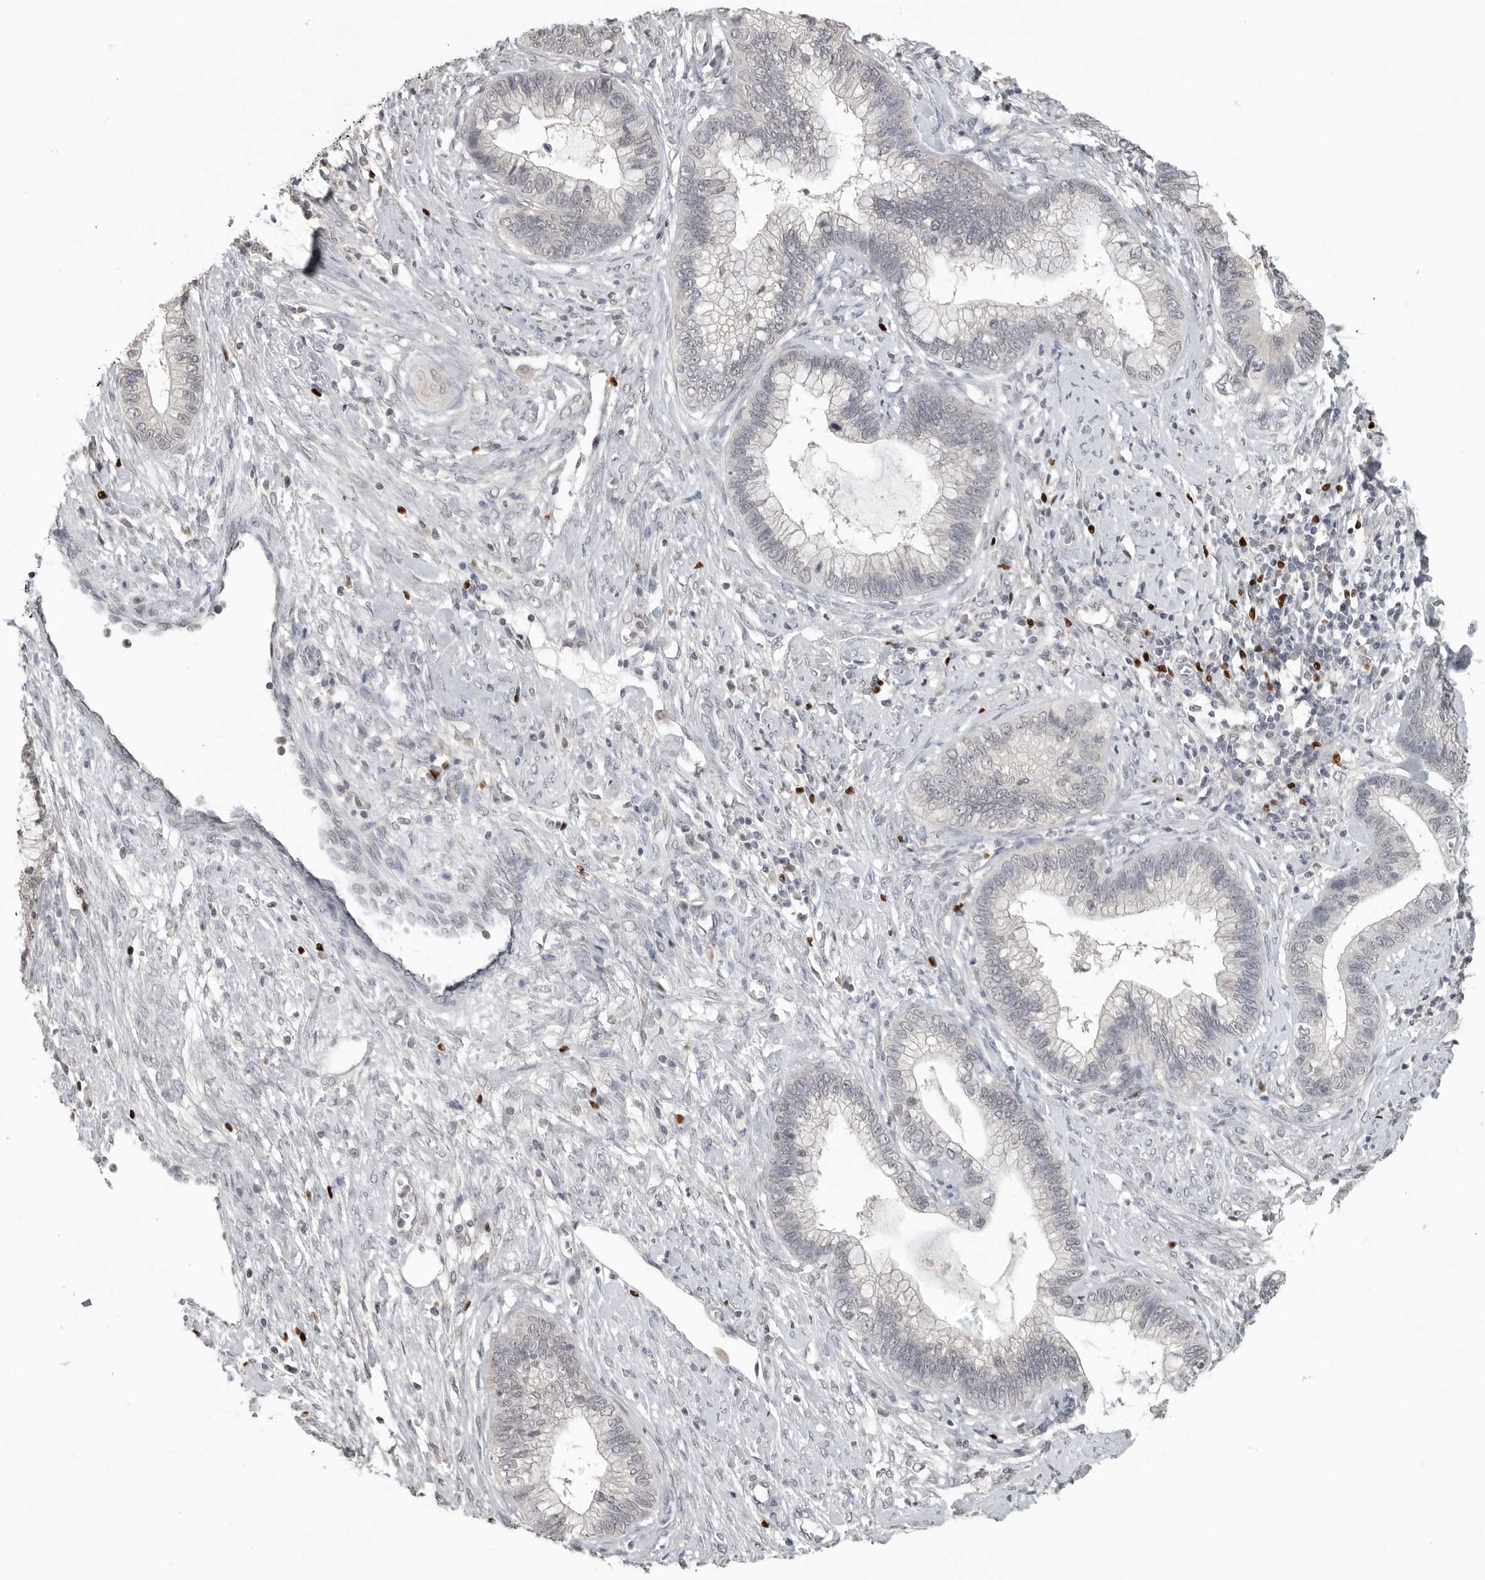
{"staining": {"intensity": "negative", "quantity": "none", "location": "none"}, "tissue": "cervical cancer", "cell_type": "Tumor cells", "image_type": "cancer", "snomed": [{"axis": "morphology", "description": "Adenocarcinoma, NOS"}, {"axis": "topography", "description": "Cervix"}], "caption": "The histopathology image shows no staining of tumor cells in cervical adenocarcinoma.", "gene": "FOXP3", "patient": {"sex": "female", "age": 44}}